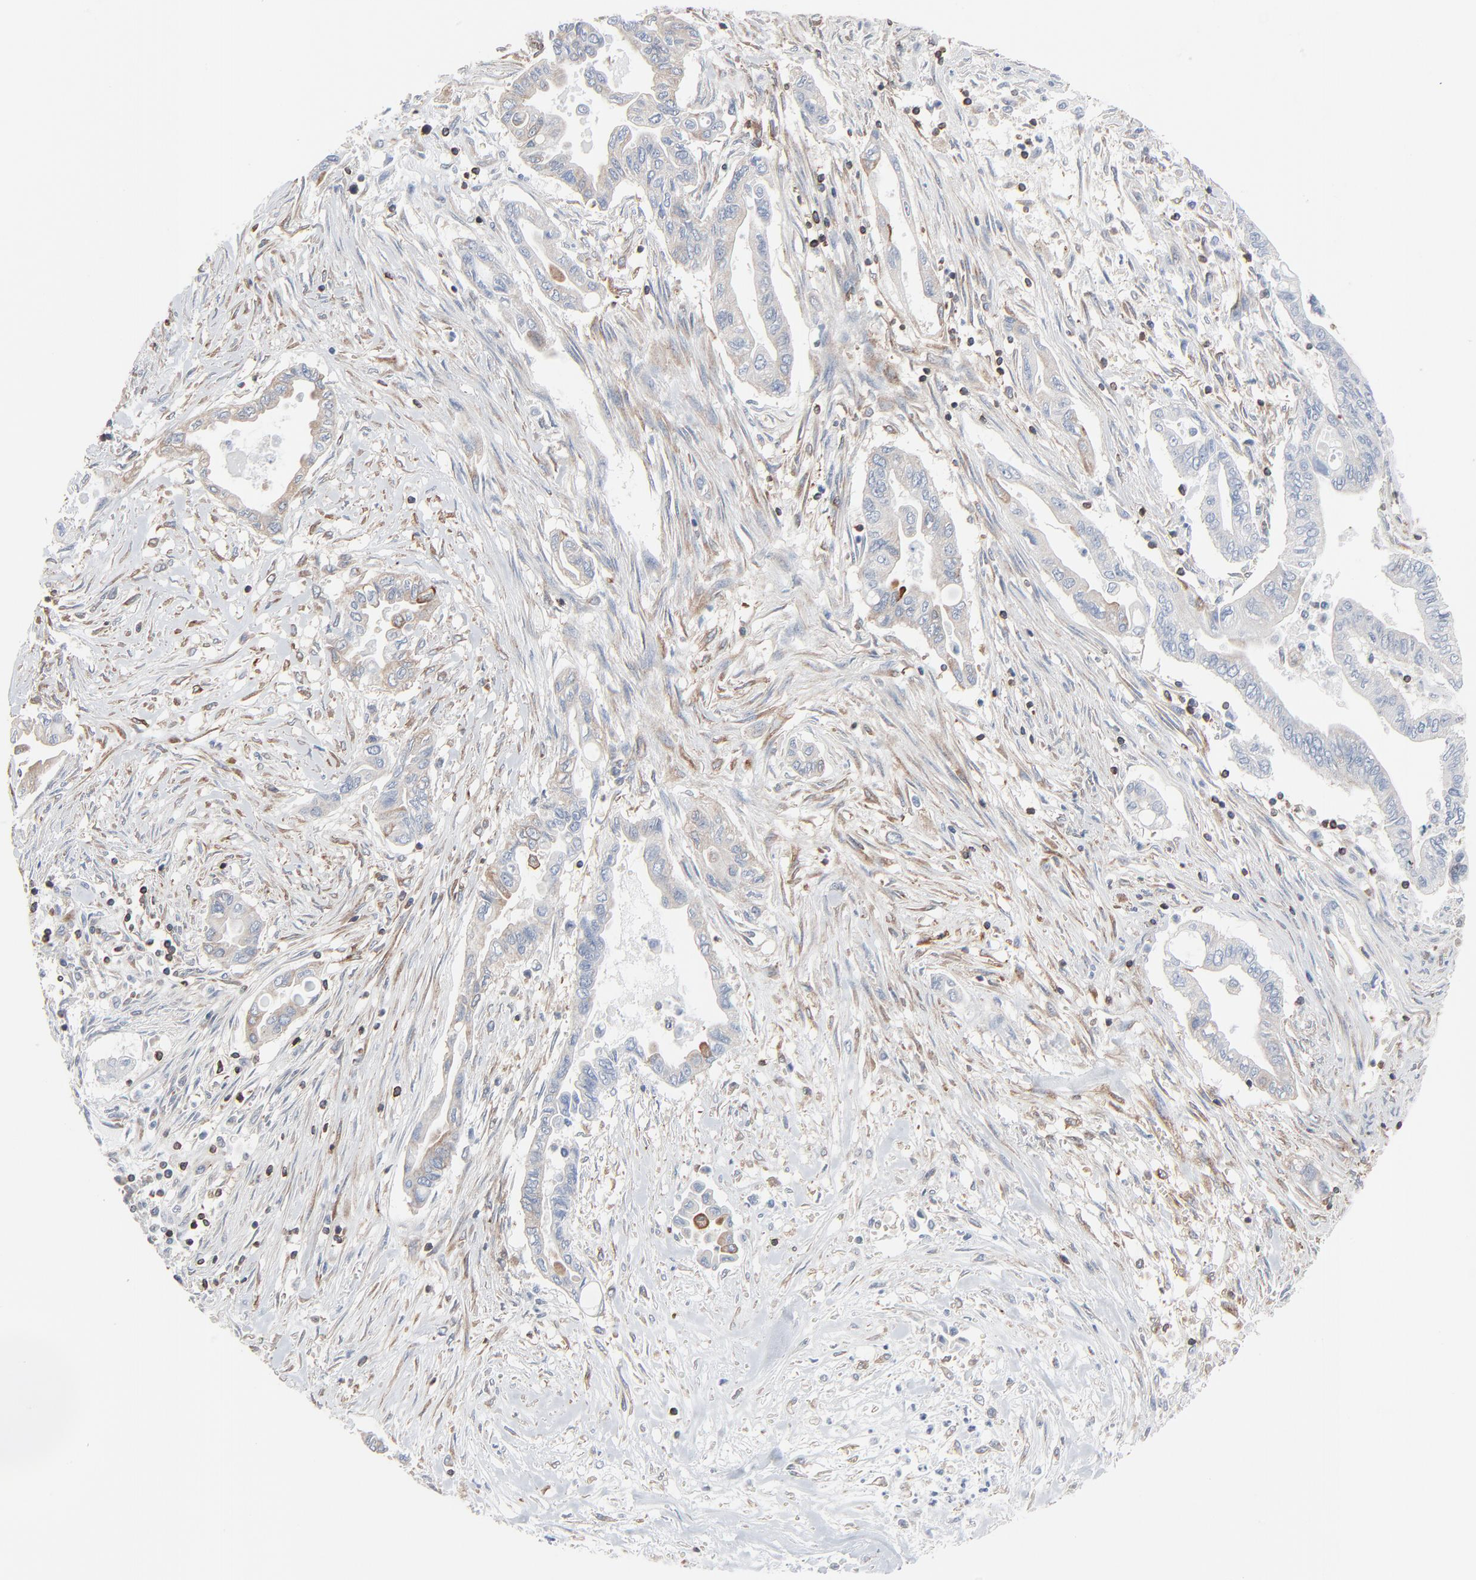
{"staining": {"intensity": "weak", "quantity": "<25%", "location": "cytoplasmic/membranous"}, "tissue": "pancreatic cancer", "cell_type": "Tumor cells", "image_type": "cancer", "snomed": [{"axis": "morphology", "description": "Adenocarcinoma, NOS"}, {"axis": "topography", "description": "Pancreas"}], "caption": "DAB (3,3'-diaminobenzidine) immunohistochemical staining of human pancreatic cancer reveals no significant staining in tumor cells.", "gene": "OPTN", "patient": {"sex": "female", "age": 57}}